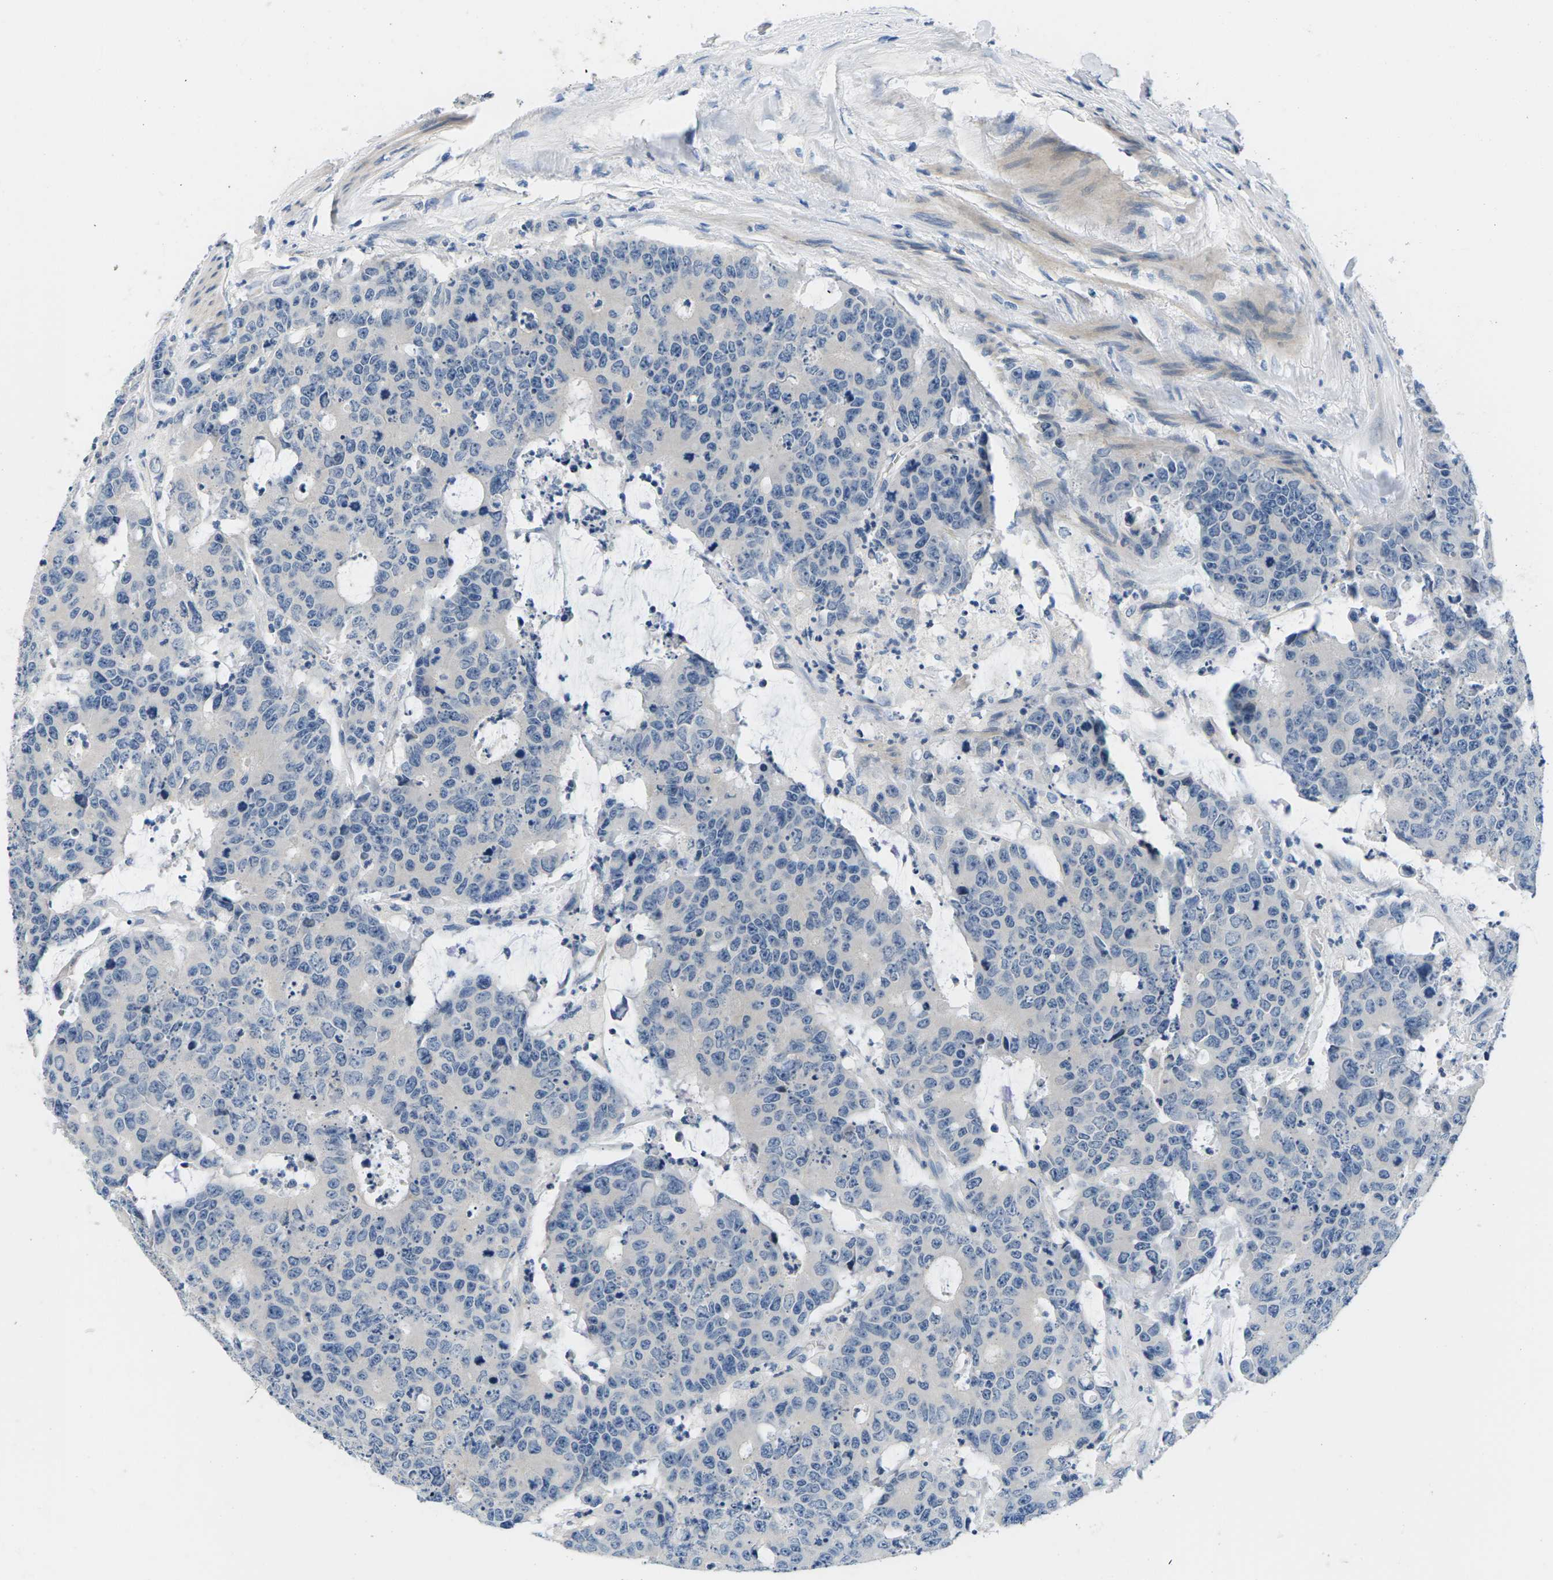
{"staining": {"intensity": "negative", "quantity": "none", "location": "none"}, "tissue": "colorectal cancer", "cell_type": "Tumor cells", "image_type": "cancer", "snomed": [{"axis": "morphology", "description": "Adenocarcinoma, NOS"}, {"axis": "topography", "description": "Colon"}], "caption": "An IHC histopathology image of colorectal cancer is shown. There is no staining in tumor cells of colorectal cancer.", "gene": "TSPAN2", "patient": {"sex": "female", "age": 86}}